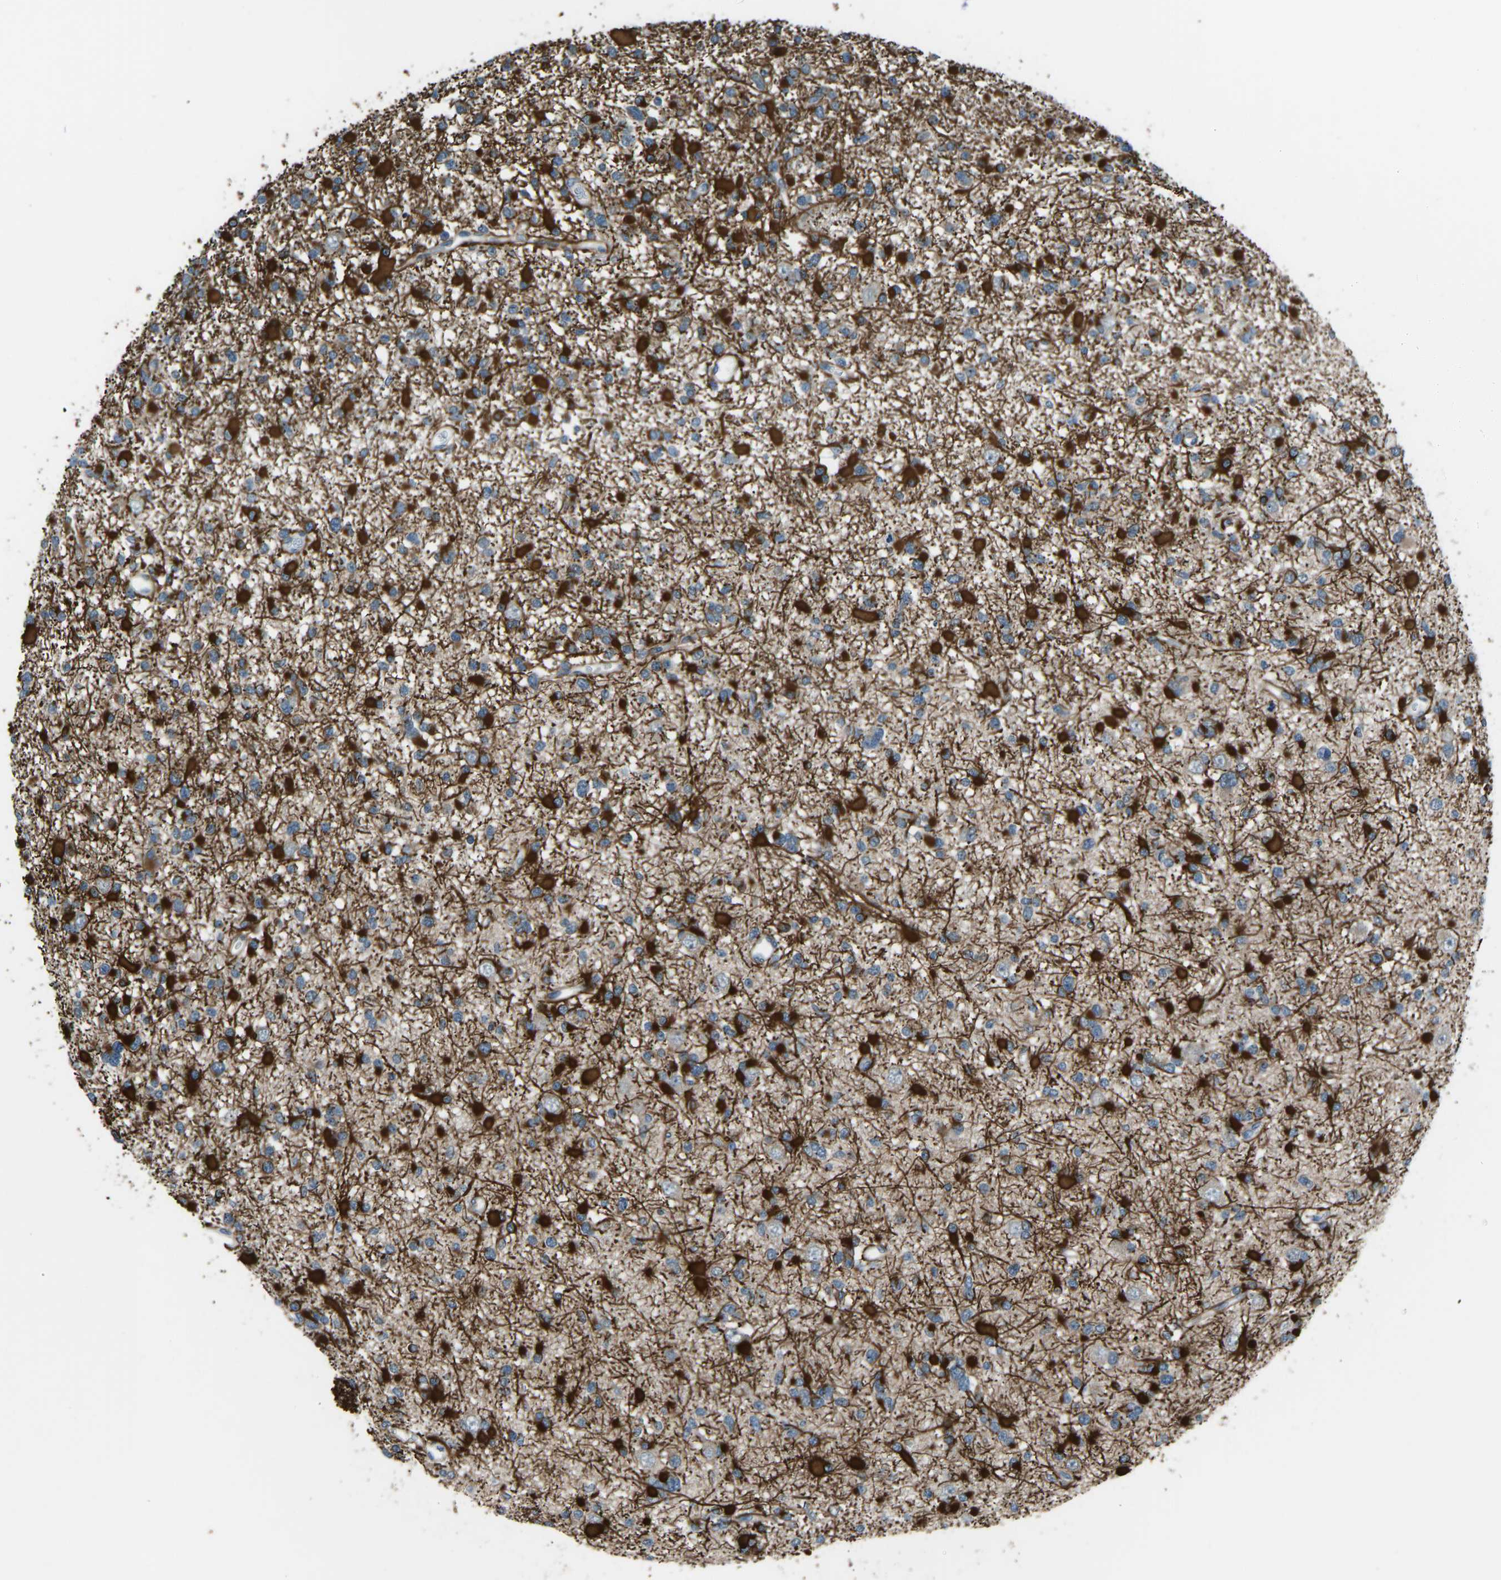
{"staining": {"intensity": "strong", "quantity": "25%-75%", "location": "cytoplasmic/membranous"}, "tissue": "glioma", "cell_type": "Tumor cells", "image_type": "cancer", "snomed": [{"axis": "morphology", "description": "Glioma, malignant, Low grade"}, {"axis": "topography", "description": "Brain"}], "caption": "Approximately 25%-75% of tumor cells in glioma reveal strong cytoplasmic/membranous protein expression as visualized by brown immunohistochemical staining.", "gene": "CDK2AP1", "patient": {"sex": "female", "age": 22}}